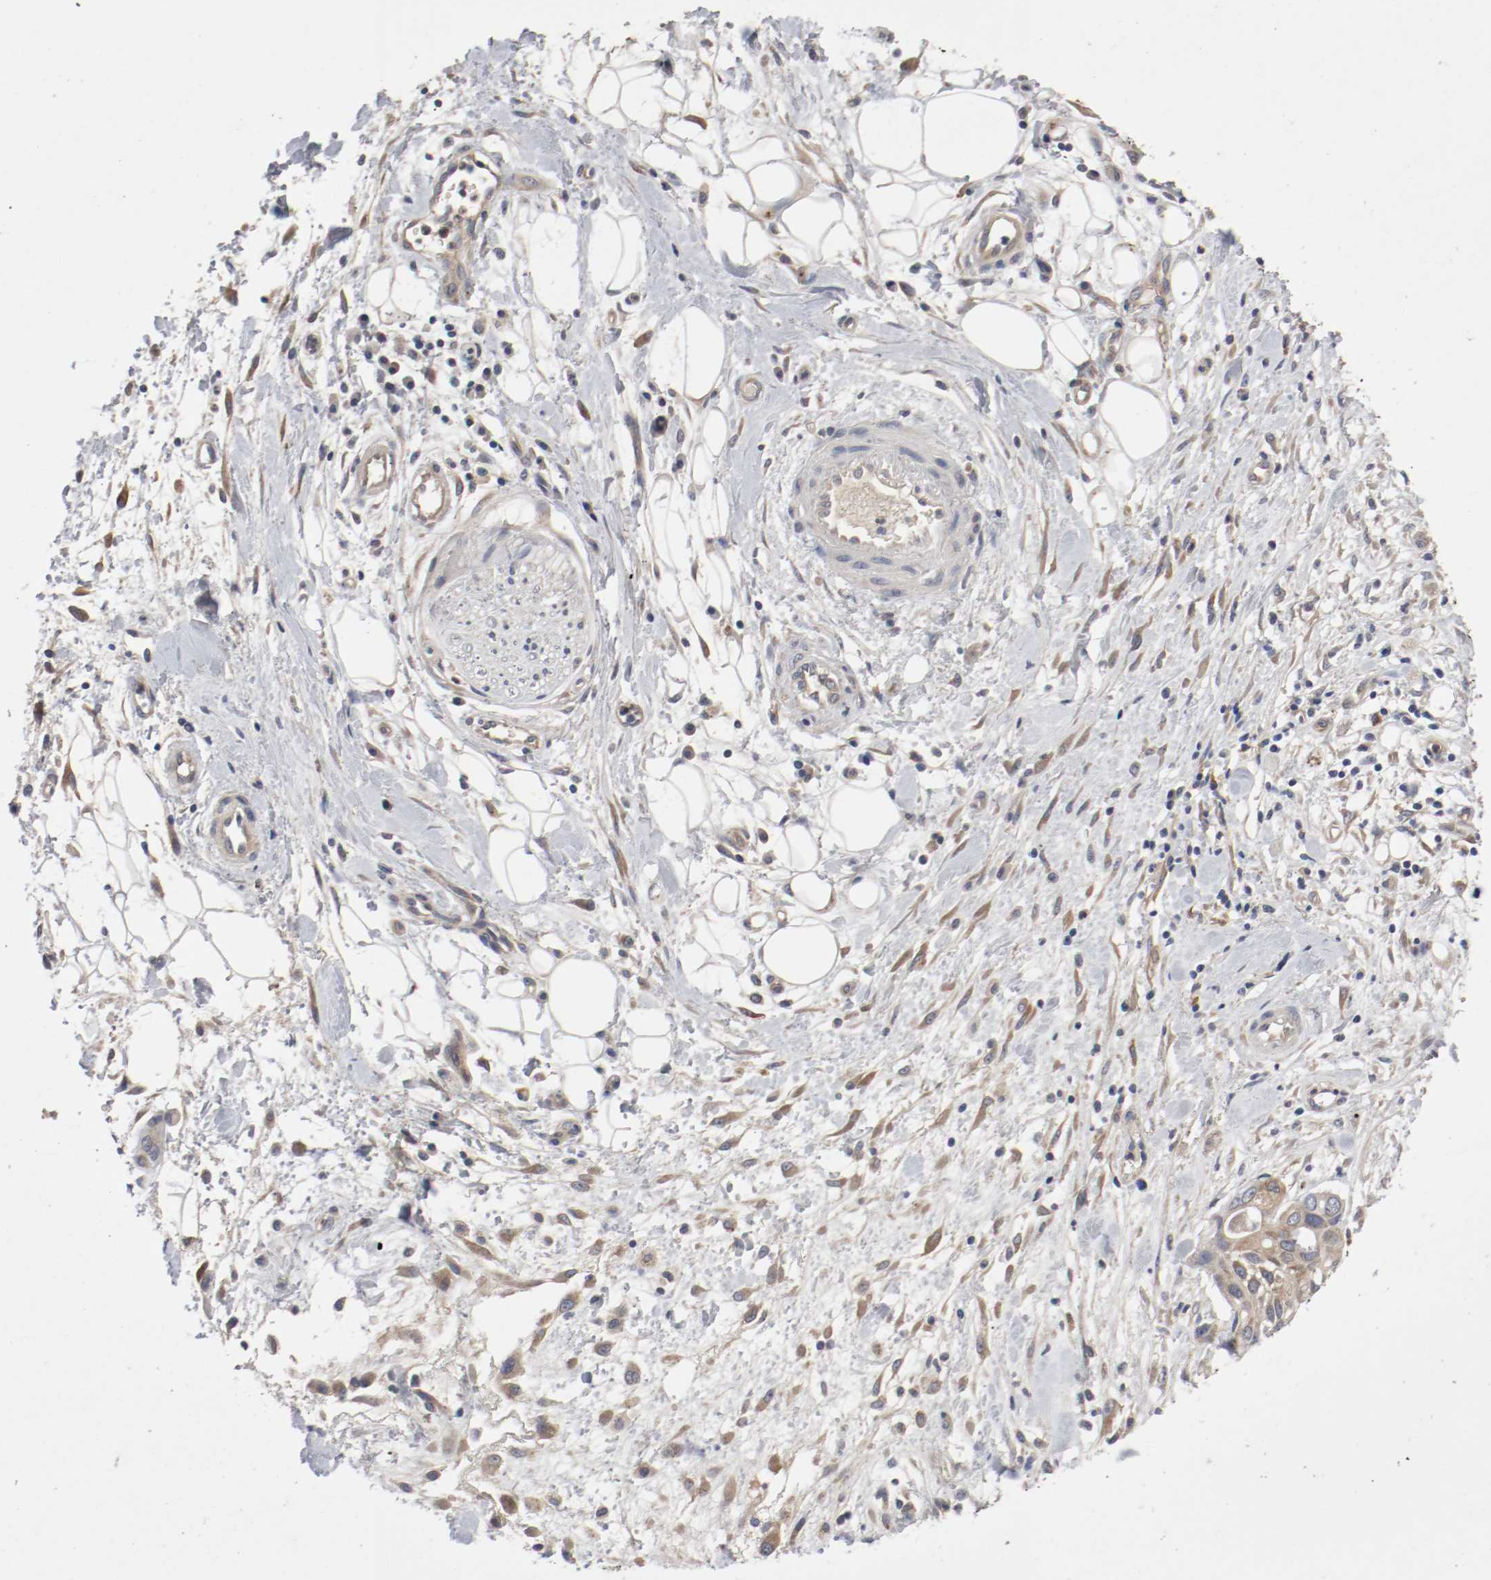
{"staining": {"intensity": "weak", "quantity": ">75%", "location": "cytoplasmic/membranous"}, "tissue": "pancreatic cancer", "cell_type": "Tumor cells", "image_type": "cancer", "snomed": [{"axis": "morphology", "description": "Adenocarcinoma, NOS"}, {"axis": "topography", "description": "Pancreas"}], "caption": "A photomicrograph of human pancreatic cancer stained for a protein reveals weak cytoplasmic/membranous brown staining in tumor cells. (DAB = brown stain, brightfield microscopy at high magnification).", "gene": "REN", "patient": {"sex": "female", "age": 60}}